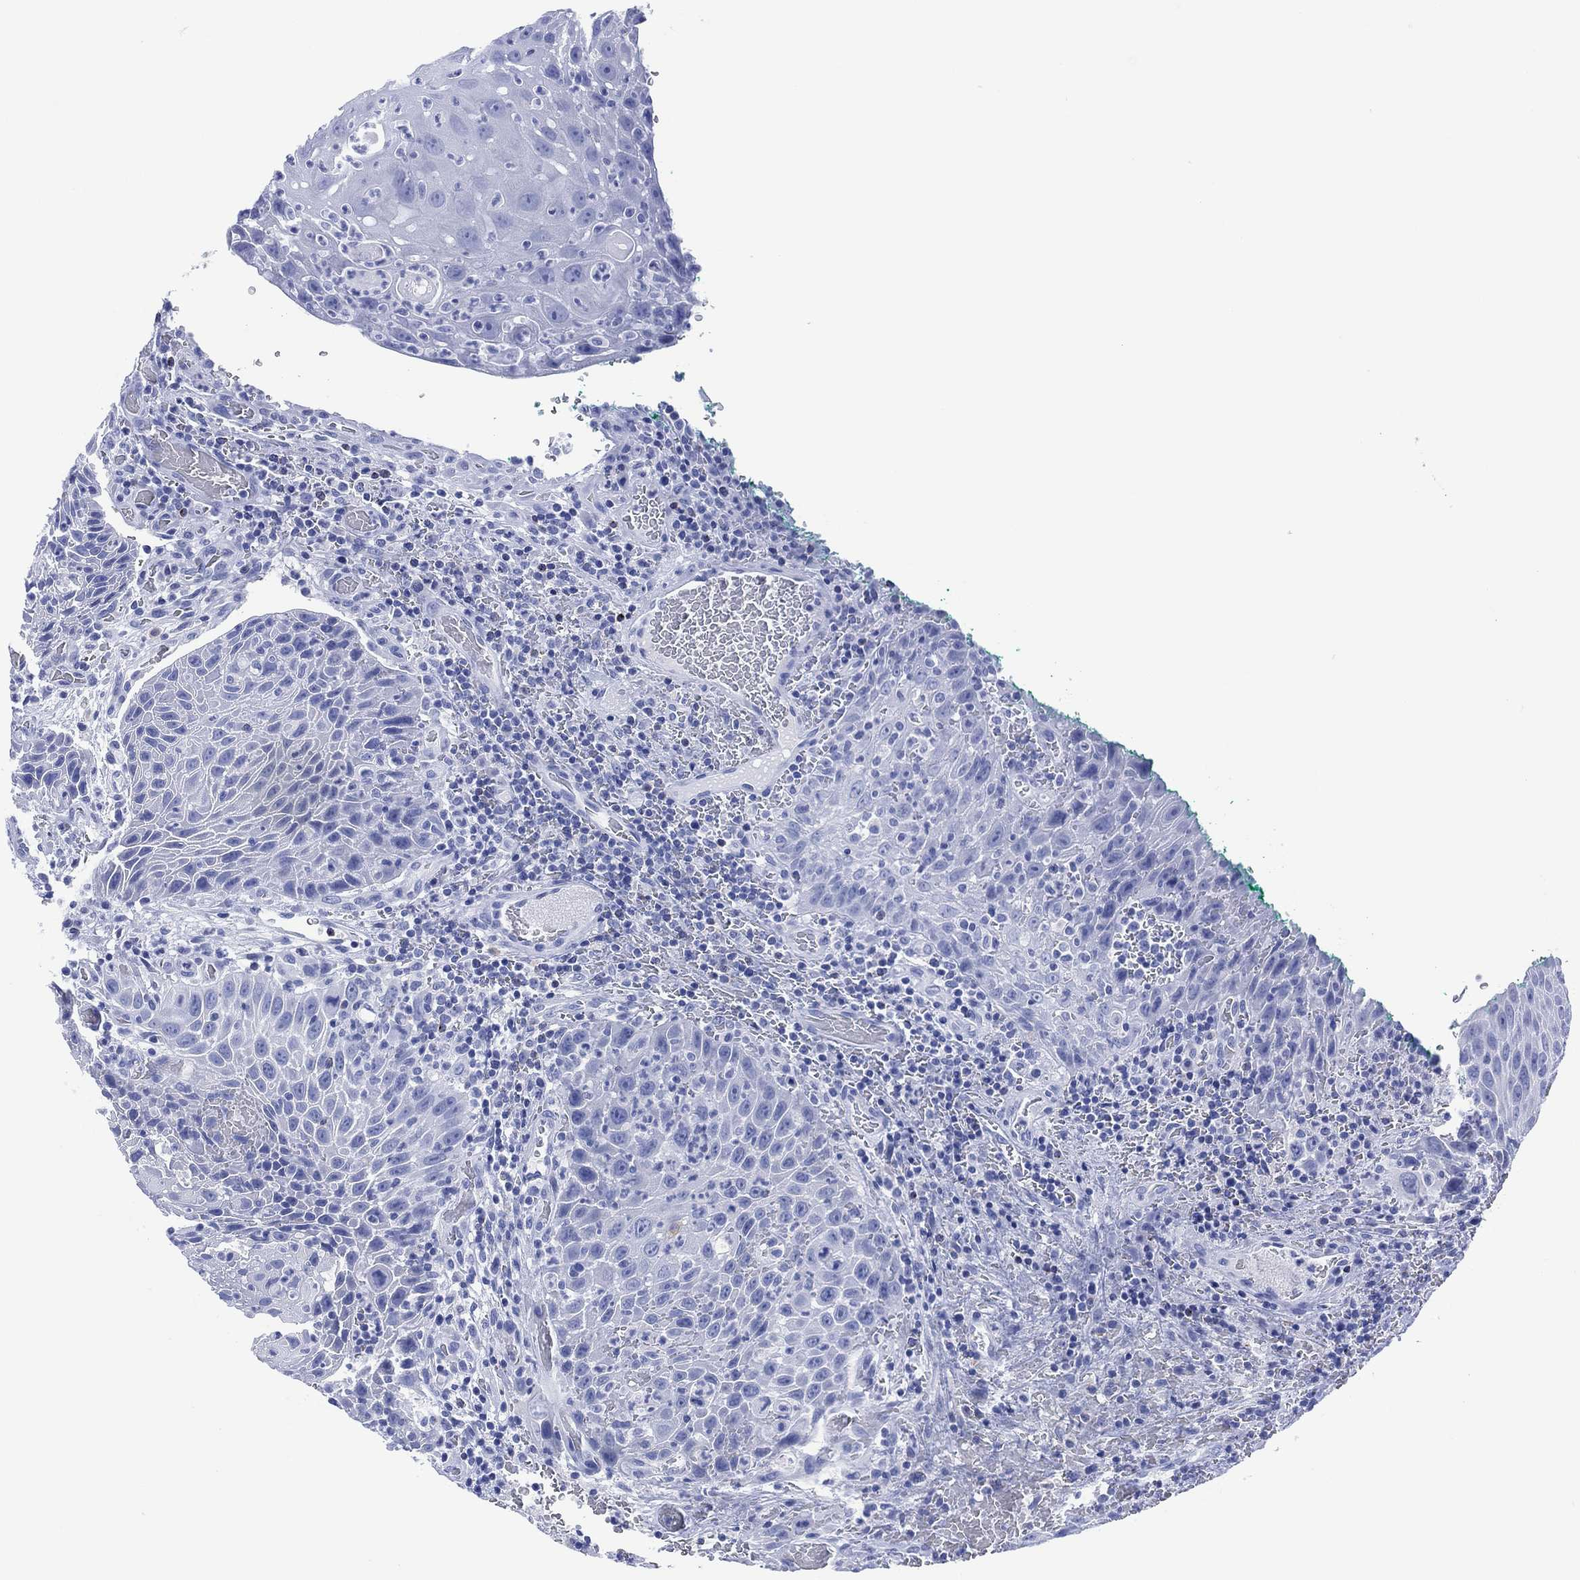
{"staining": {"intensity": "negative", "quantity": "none", "location": "none"}, "tissue": "head and neck cancer", "cell_type": "Tumor cells", "image_type": "cancer", "snomed": [{"axis": "morphology", "description": "Squamous cell carcinoma, NOS"}, {"axis": "topography", "description": "Head-Neck"}], "caption": "Immunohistochemistry image of human head and neck squamous cell carcinoma stained for a protein (brown), which displays no positivity in tumor cells.", "gene": "DPP4", "patient": {"sex": "male", "age": 69}}